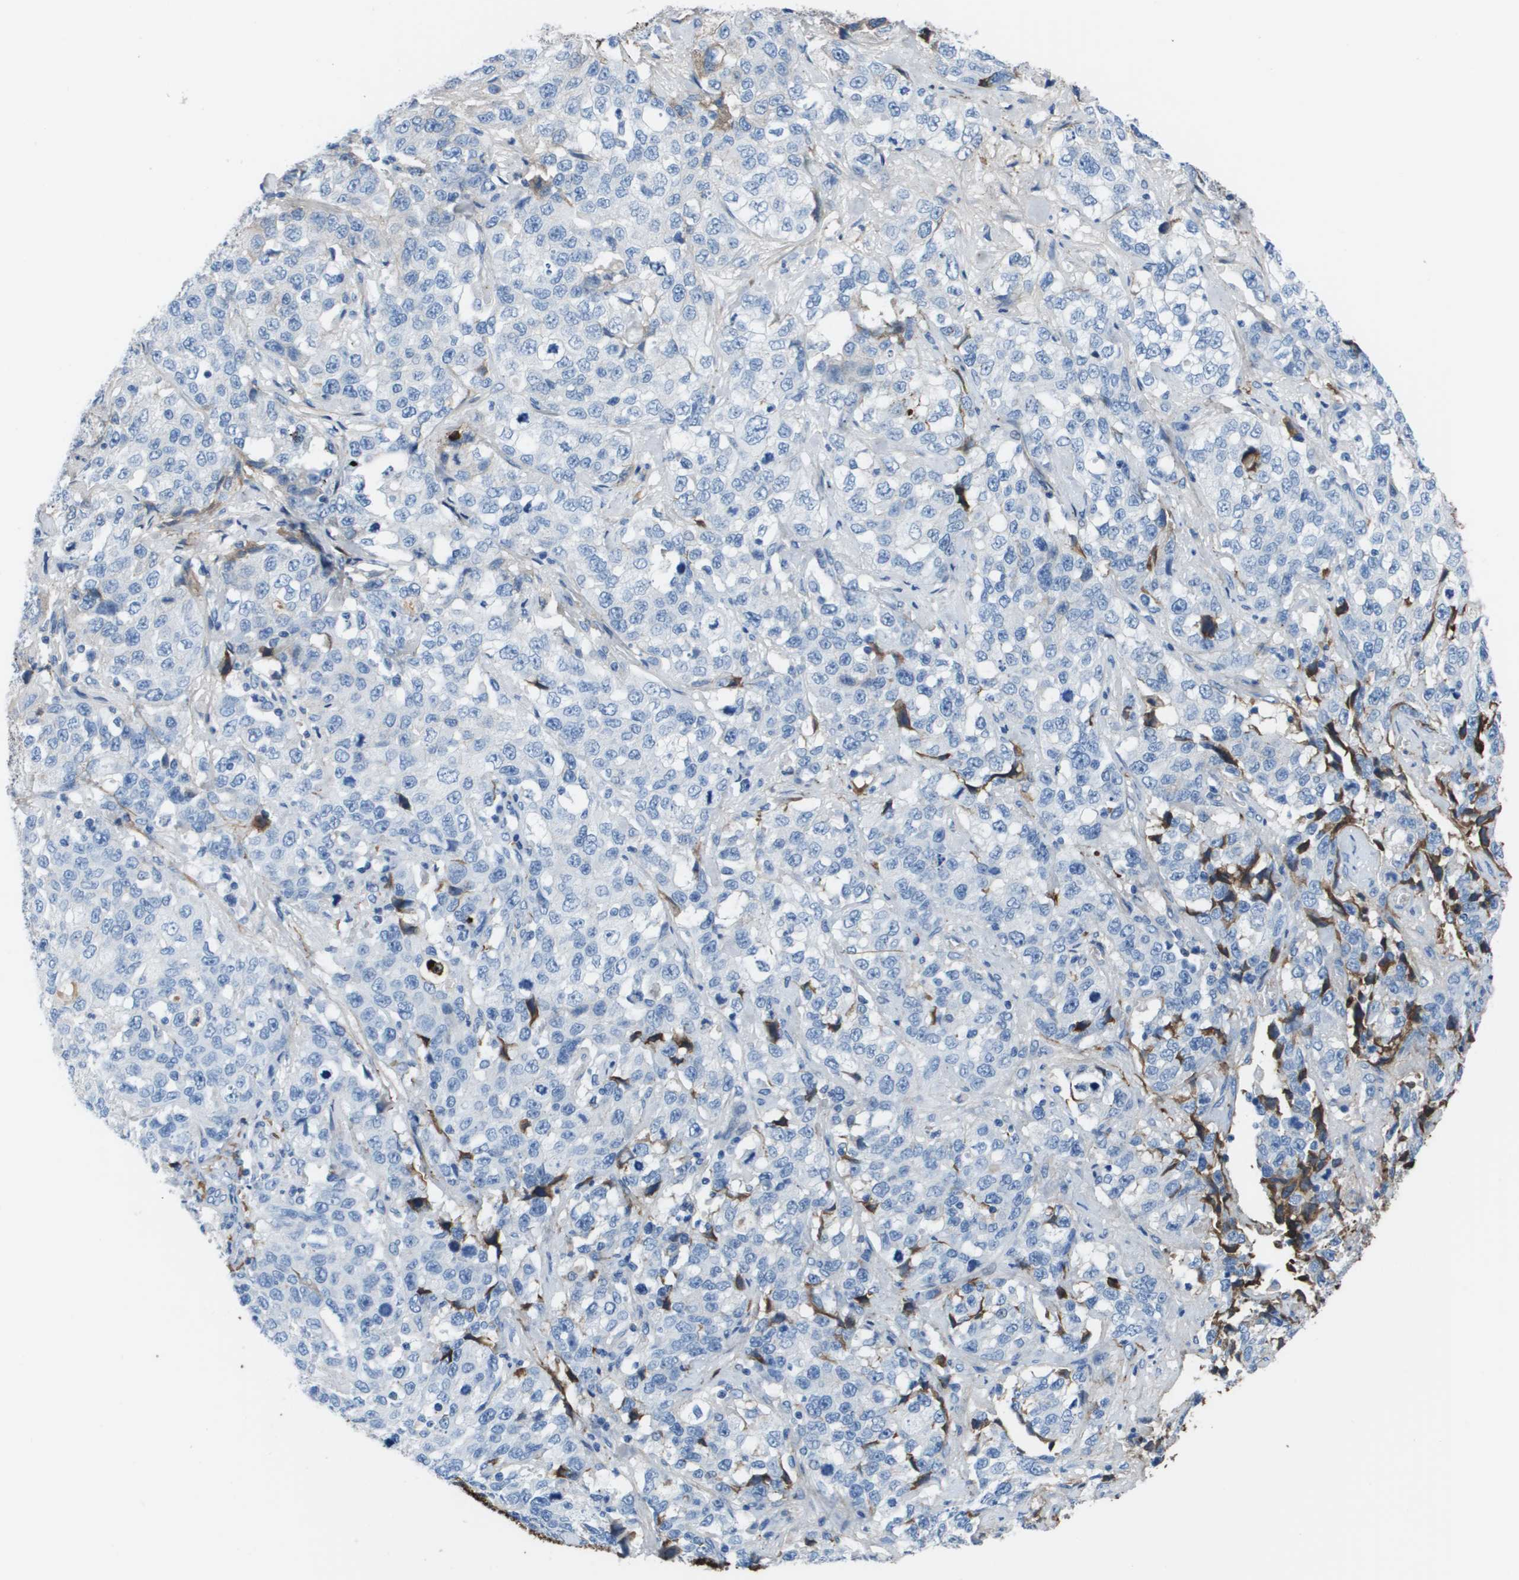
{"staining": {"intensity": "negative", "quantity": "none", "location": "none"}, "tissue": "stomach cancer", "cell_type": "Tumor cells", "image_type": "cancer", "snomed": [{"axis": "morphology", "description": "Normal tissue, NOS"}, {"axis": "morphology", "description": "Adenocarcinoma, NOS"}, {"axis": "topography", "description": "Stomach"}], "caption": "The image demonstrates no significant positivity in tumor cells of stomach cancer (adenocarcinoma).", "gene": "VTN", "patient": {"sex": "male", "age": 48}}